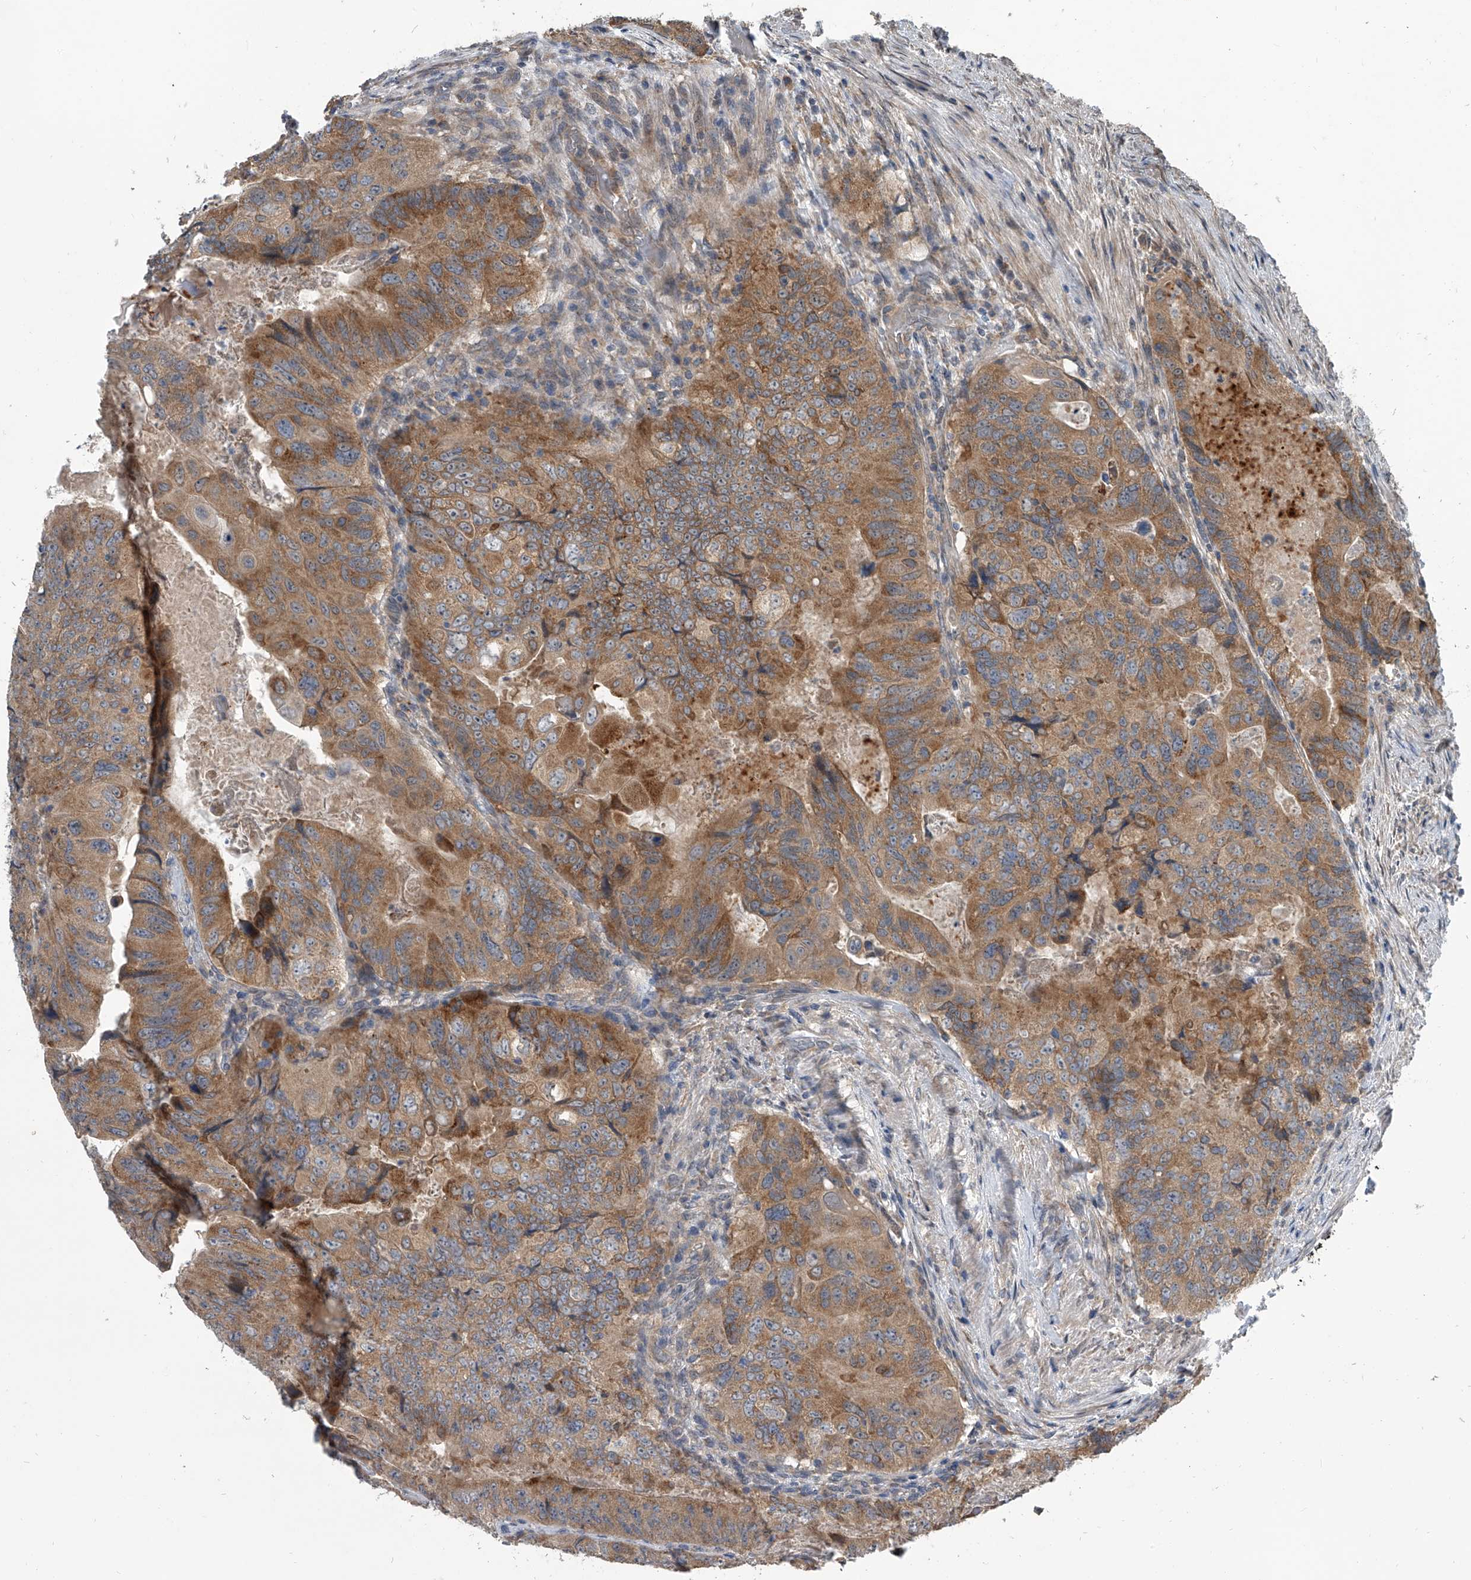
{"staining": {"intensity": "moderate", "quantity": ">75%", "location": "cytoplasmic/membranous"}, "tissue": "colorectal cancer", "cell_type": "Tumor cells", "image_type": "cancer", "snomed": [{"axis": "morphology", "description": "Adenocarcinoma, NOS"}, {"axis": "topography", "description": "Rectum"}], "caption": "Protein staining of colorectal adenocarcinoma tissue shows moderate cytoplasmic/membranous positivity in approximately >75% of tumor cells.", "gene": "GEMIN8", "patient": {"sex": "male", "age": 63}}